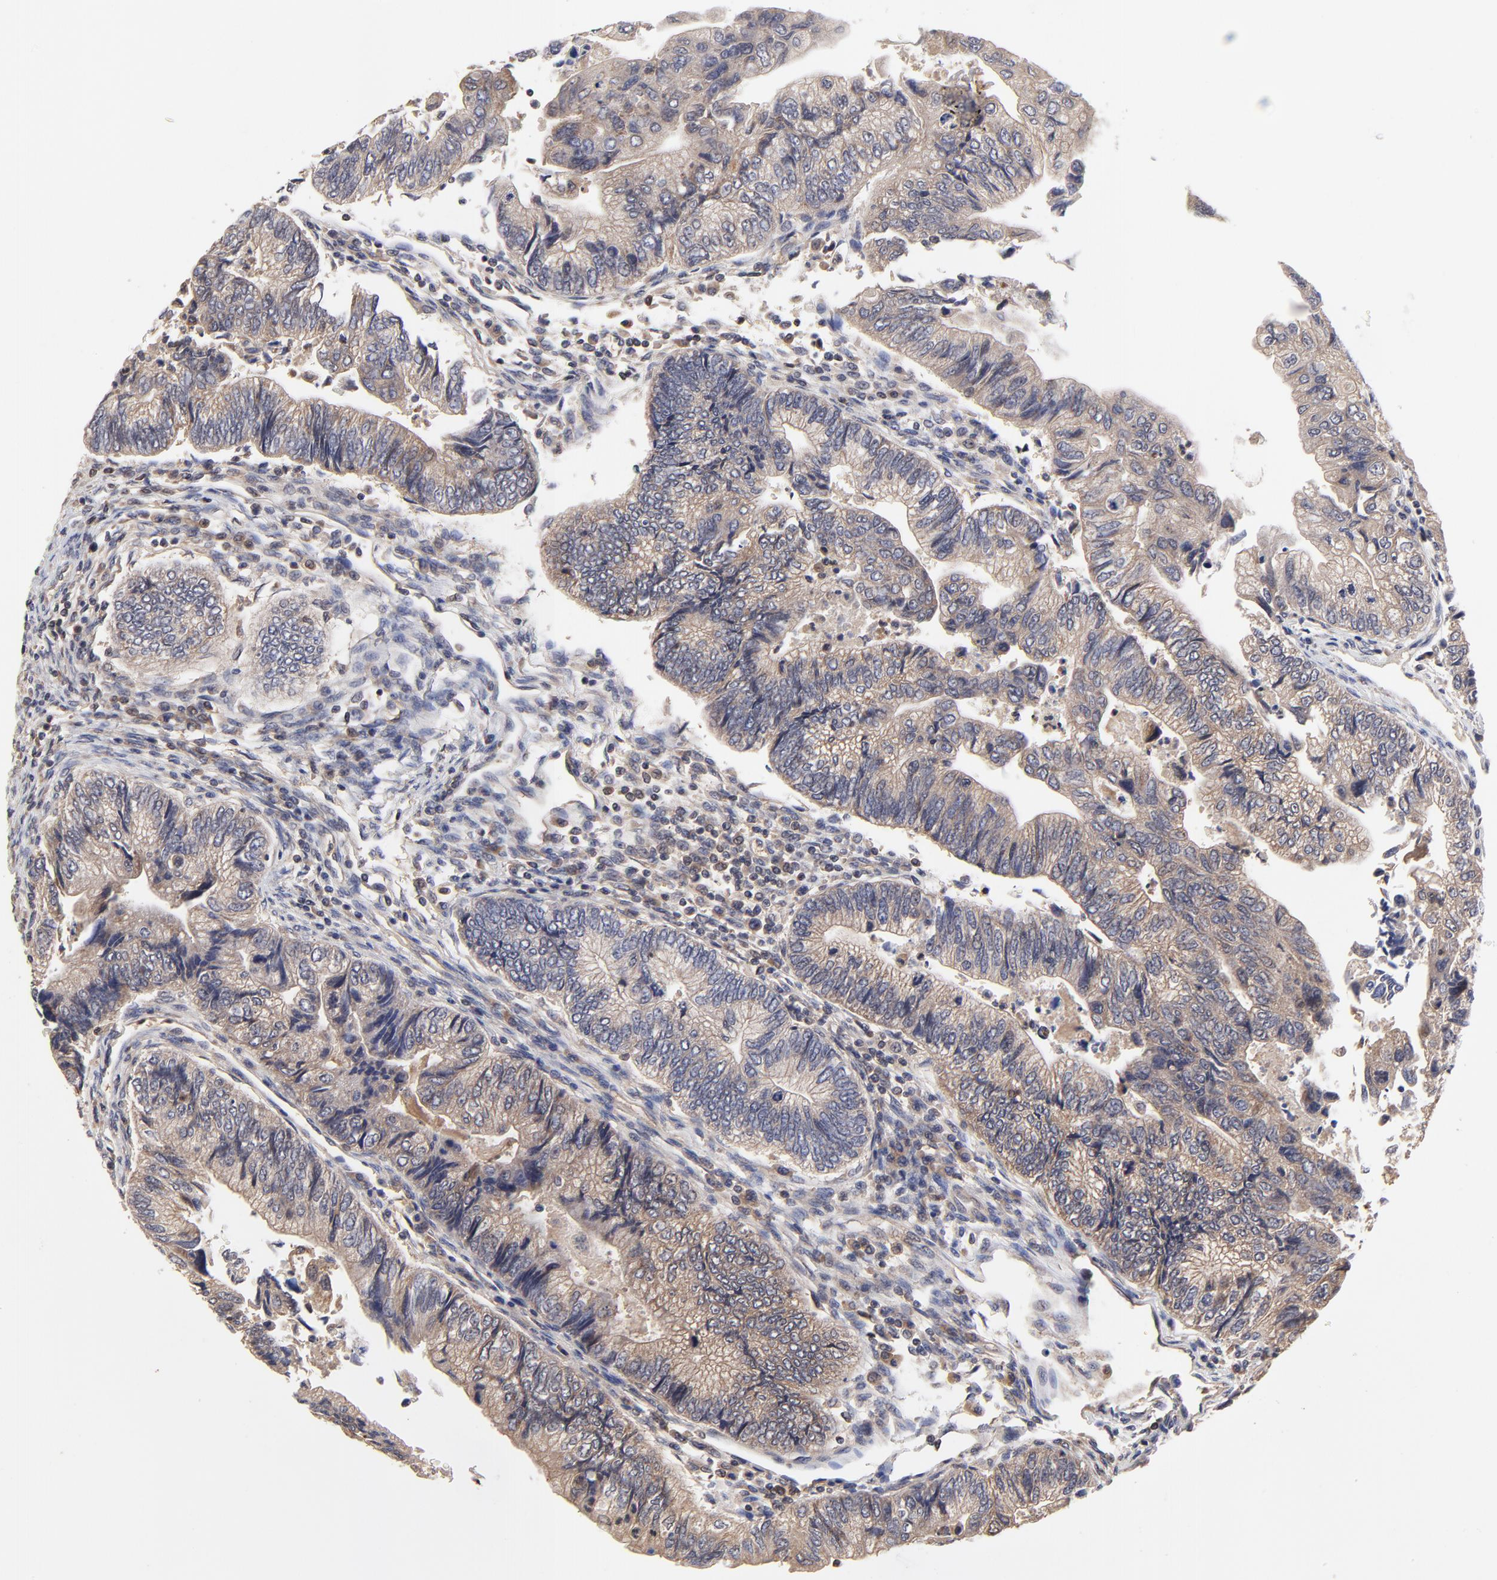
{"staining": {"intensity": "weak", "quantity": ">75%", "location": "cytoplasmic/membranous"}, "tissue": "colorectal cancer", "cell_type": "Tumor cells", "image_type": "cancer", "snomed": [{"axis": "morphology", "description": "Adenocarcinoma, NOS"}, {"axis": "topography", "description": "Colon"}], "caption": "Tumor cells display weak cytoplasmic/membranous expression in about >75% of cells in colorectal cancer (adenocarcinoma). (Stains: DAB (3,3'-diaminobenzidine) in brown, nuclei in blue, Microscopy: brightfield microscopy at high magnification).", "gene": "PCMT1", "patient": {"sex": "female", "age": 11}}